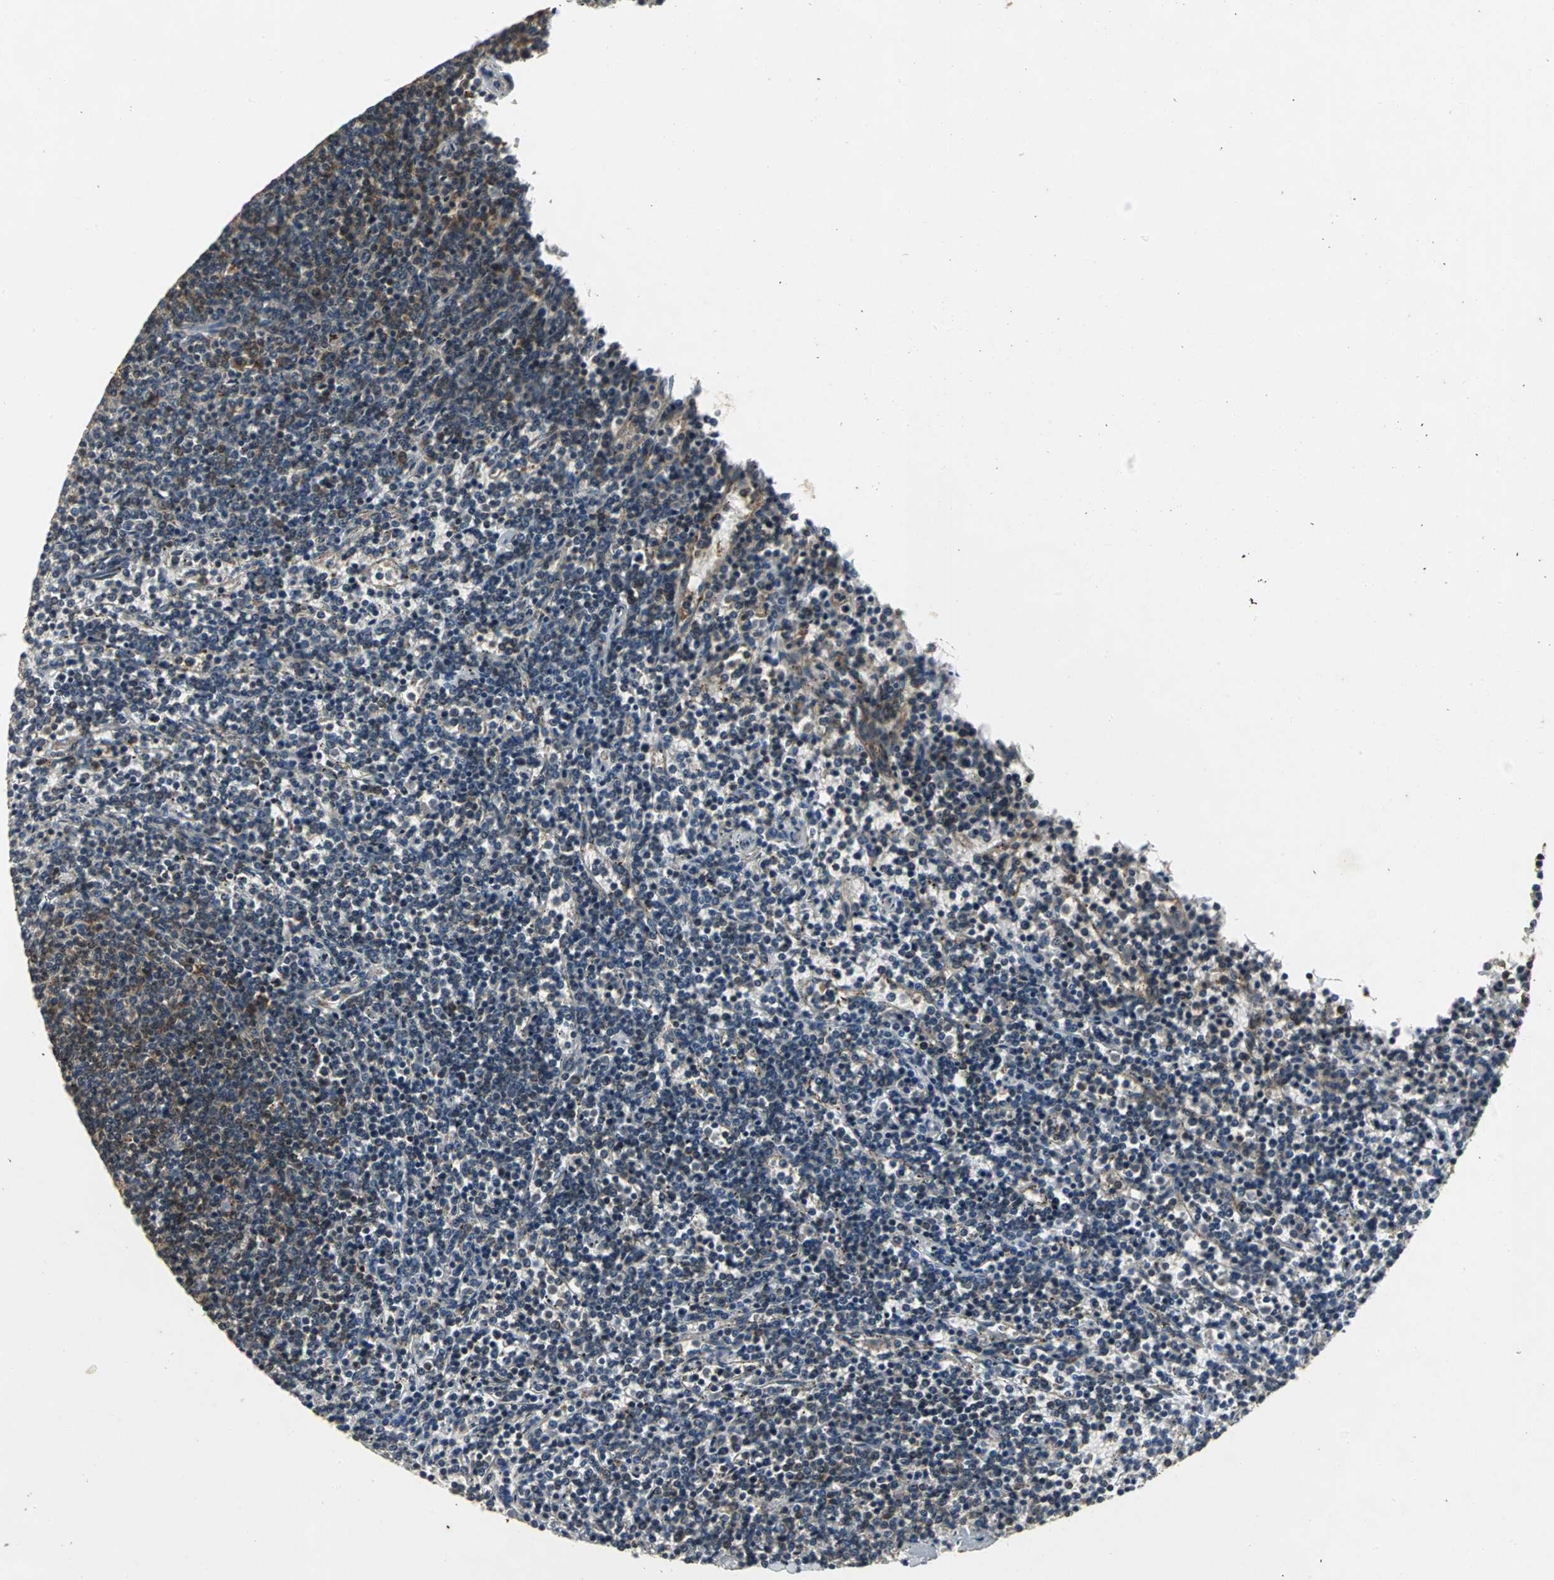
{"staining": {"intensity": "moderate", "quantity": "25%-75%", "location": "cytoplasmic/membranous"}, "tissue": "lymphoma", "cell_type": "Tumor cells", "image_type": "cancer", "snomed": [{"axis": "morphology", "description": "Malignant lymphoma, non-Hodgkin's type, Low grade"}, {"axis": "topography", "description": "Spleen"}], "caption": "Brown immunohistochemical staining in lymphoma displays moderate cytoplasmic/membranous staining in approximately 25%-75% of tumor cells. (DAB IHC with brightfield microscopy, high magnification).", "gene": "IRF3", "patient": {"sex": "female", "age": 50}}